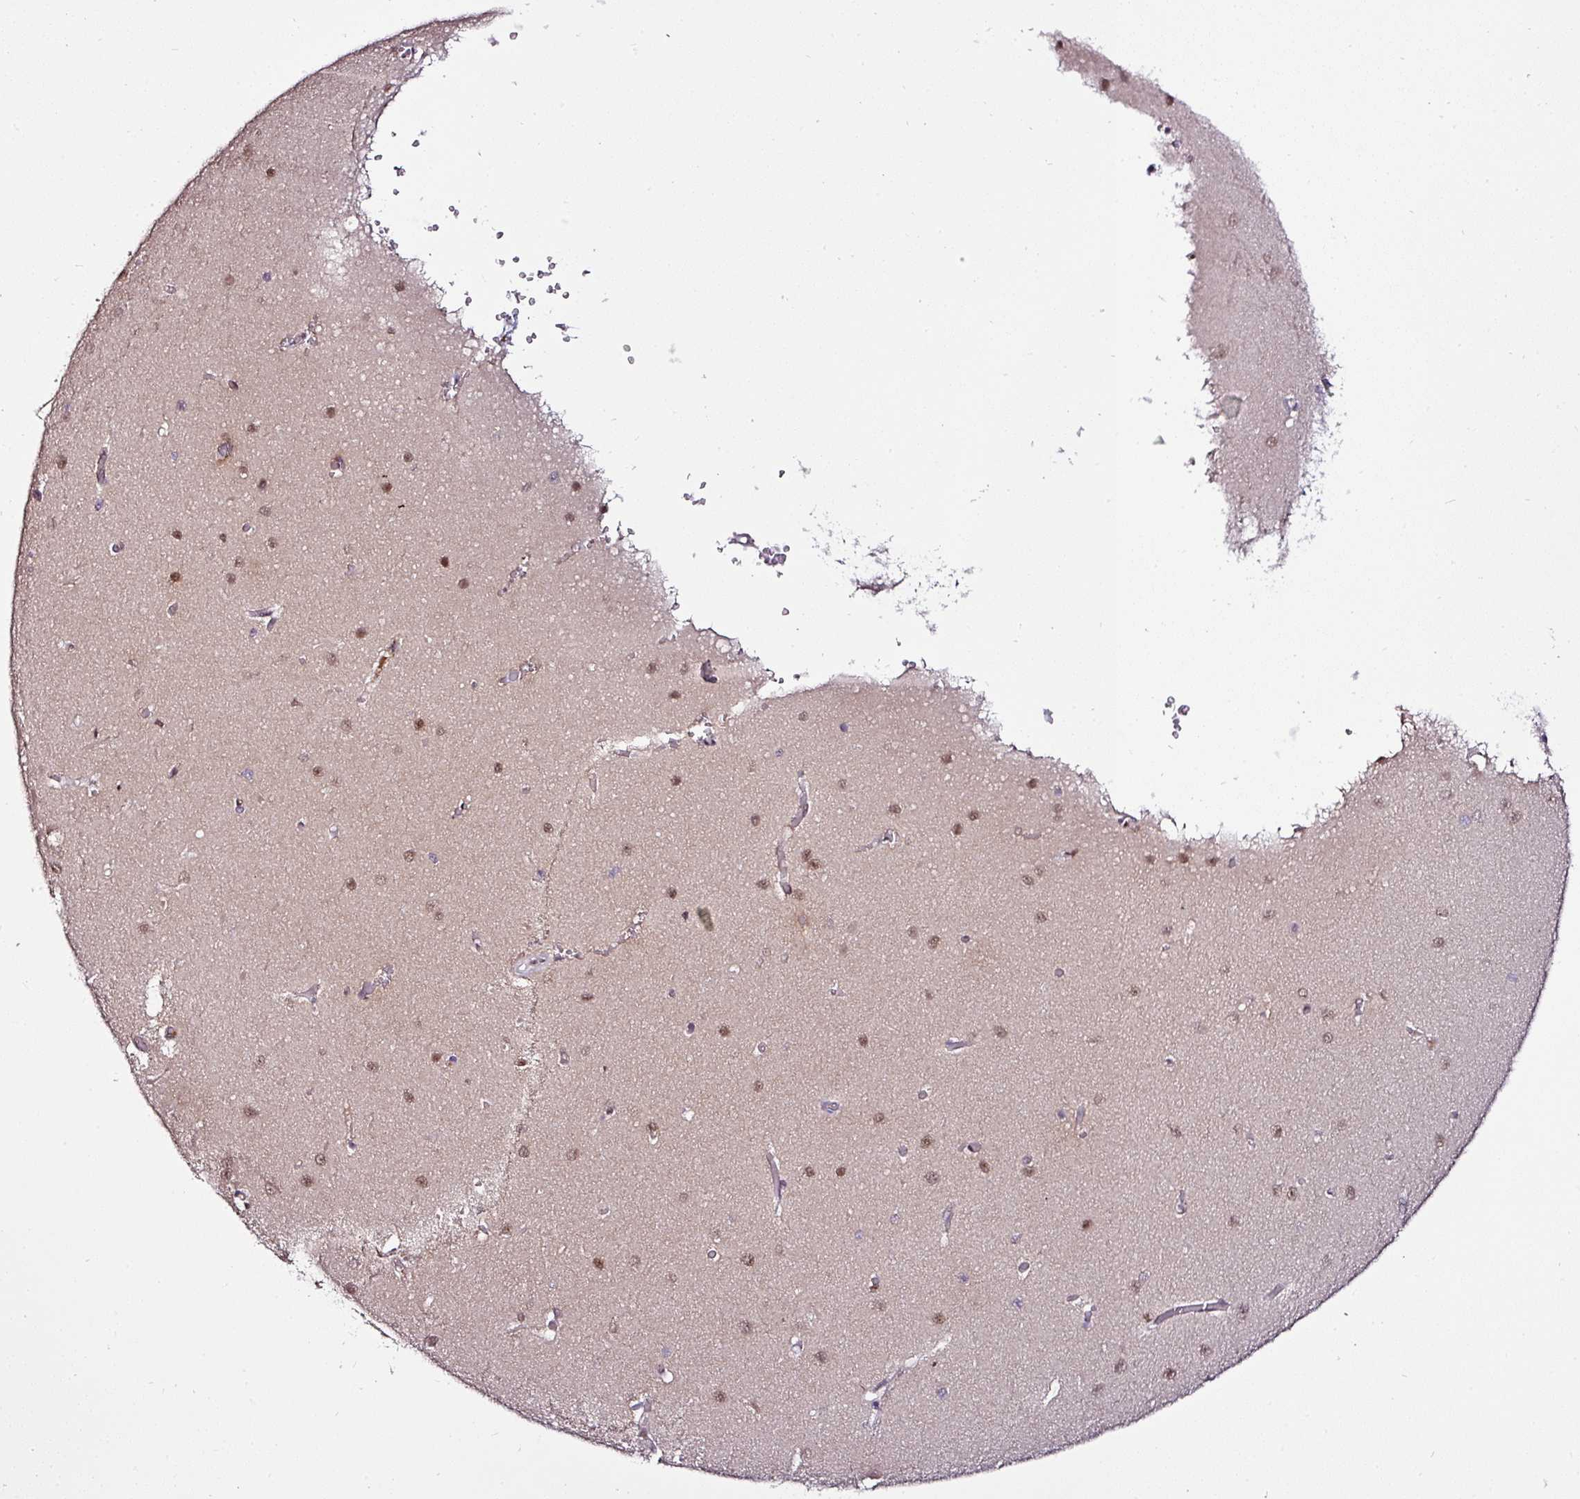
{"staining": {"intensity": "negative", "quantity": "none", "location": "none"}, "tissue": "cerebellum", "cell_type": "Cells in granular layer", "image_type": "normal", "snomed": [{"axis": "morphology", "description": "Normal tissue, NOS"}, {"axis": "topography", "description": "Cerebellum"}], "caption": "Histopathology image shows no protein expression in cells in granular layer of benign cerebellum. (DAB (3,3'-diaminobenzidine) IHC with hematoxylin counter stain).", "gene": "KLF16", "patient": {"sex": "male", "age": 37}}